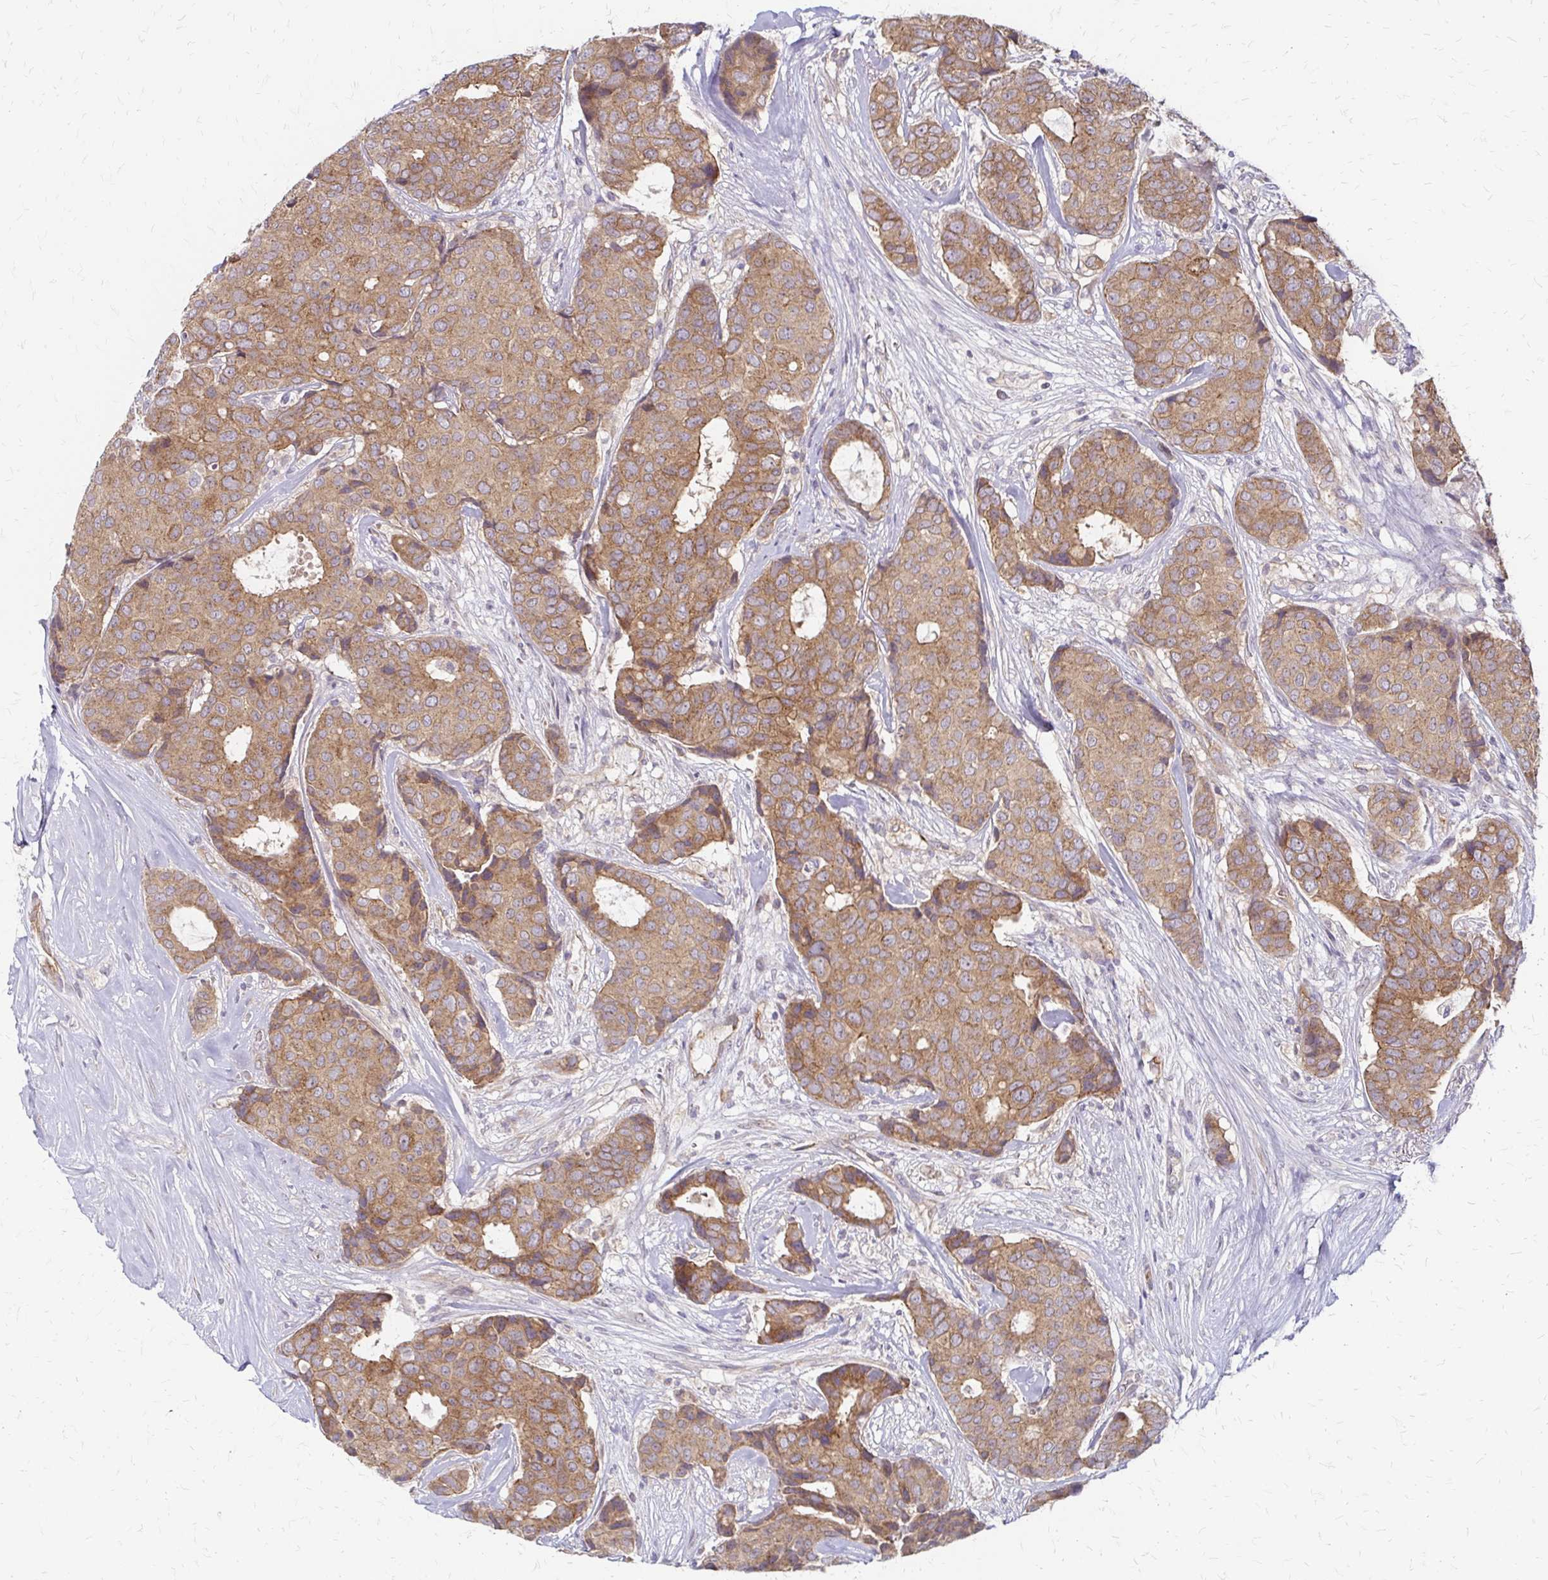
{"staining": {"intensity": "moderate", "quantity": ">75%", "location": "cytoplasmic/membranous"}, "tissue": "breast cancer", "cell_type": "Tumor cells", "image_type": "cancer", "snomed": [{"axis": "morphology", "description": "Duct carcinoma"}, {"axis": "topography", "description": "Breast"}], "caption": "This is an image of immunohistochemistry (IHC) staining of breast cancer, which shows moderate positivity in the cytoplasmic/membranous of tumor cells.", "gene": "ZNF383", "patient": {"sex": "female", "age": 75}}